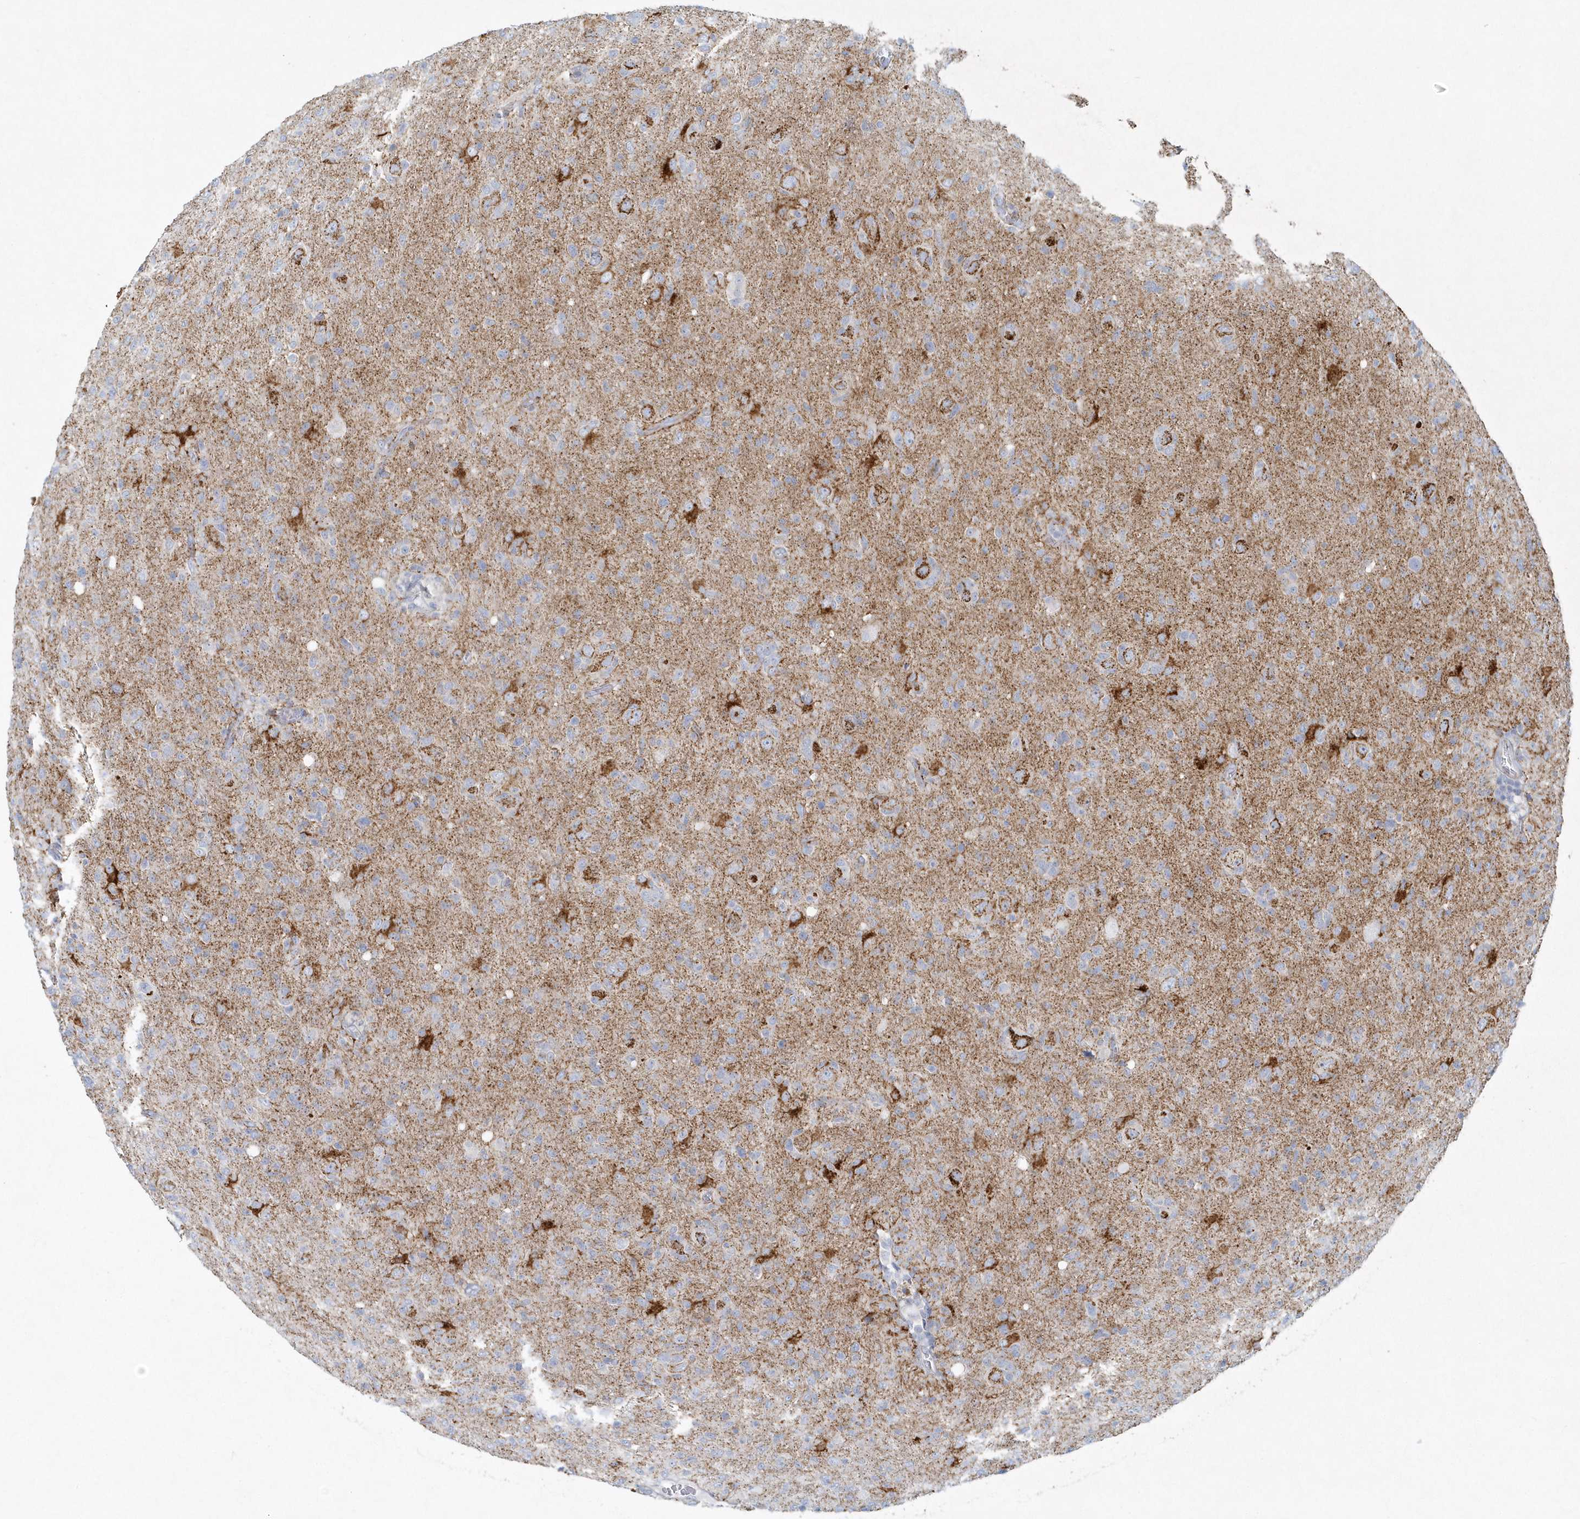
{"staining": {"intensity": "negative", "quantity": "none", "location": "none"}, "tissue": "glioma", "cell_type": "Tumor cells", "image_type": "cancer", "snomed": [{"axis": "morphology", "description": "Glioma, malignant, High grade"}, {"axis": "topography", "description": "Brain"}], "caption": "Glioma stained for a protein using IHC exhibits no expression tumor cells.", "gene": "DNAH1", "patient": {"sex": "female", "age": 57}}